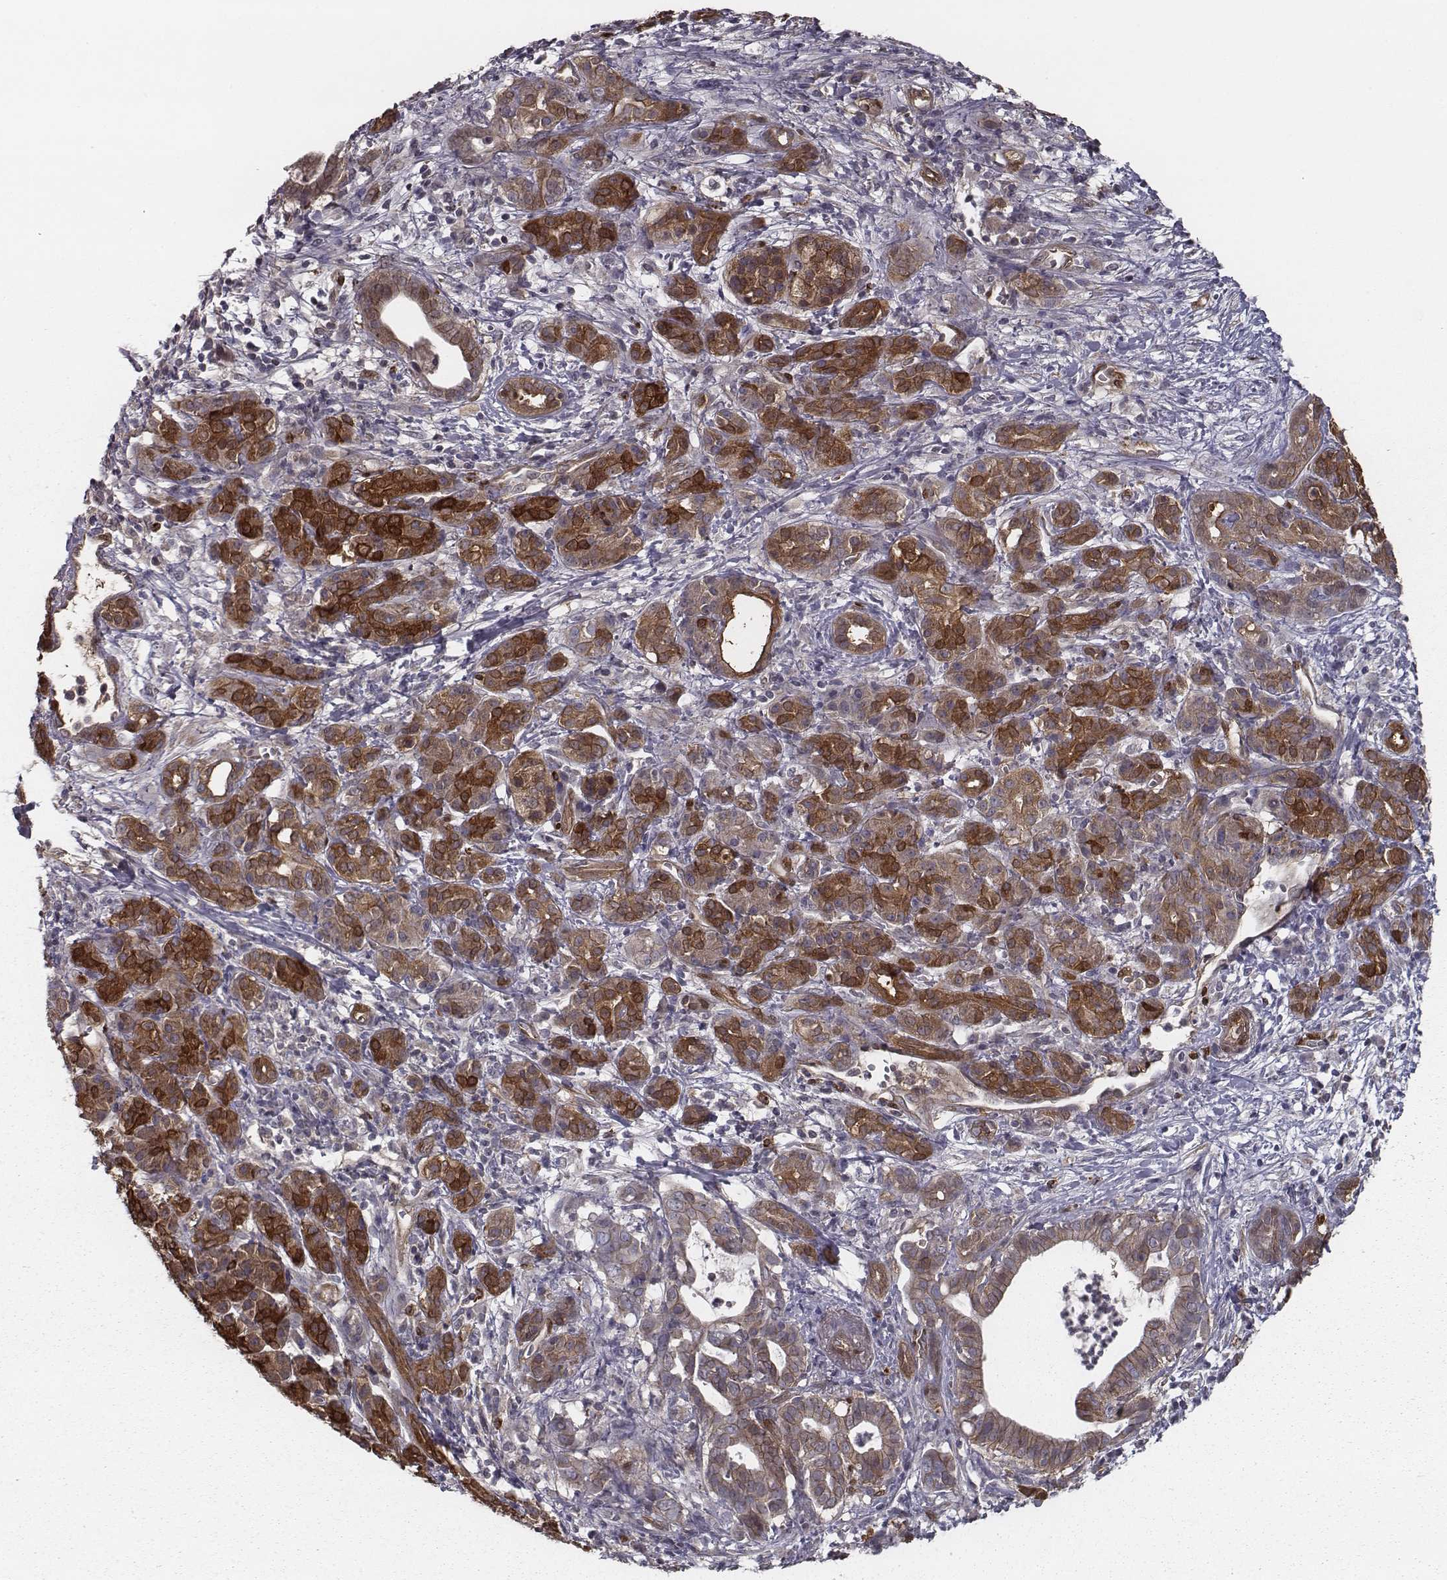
{"staining": {"intensity": "moderate", "quantity": ">75%", "location": "cytoplasmic/membranous"}, "tissue": "pancreatic cancer", "cell_type": "Tumor cells", "image_type": "cancer", "snomed": [{"axis": "morphology", "description": "Adenocarcinoma, NOS"}, {"axis": "topography", "description": "Pancreas"}], "caption": "Immunohistochemical staining of human pancreatic adenocarcinoma demonstrates medium levels of moderate cytoplasmic/membranous staining in approximately >75% of tumor cells.", "gene": "ISYNA1", "patient": {"sex": "male", "age": 61}}